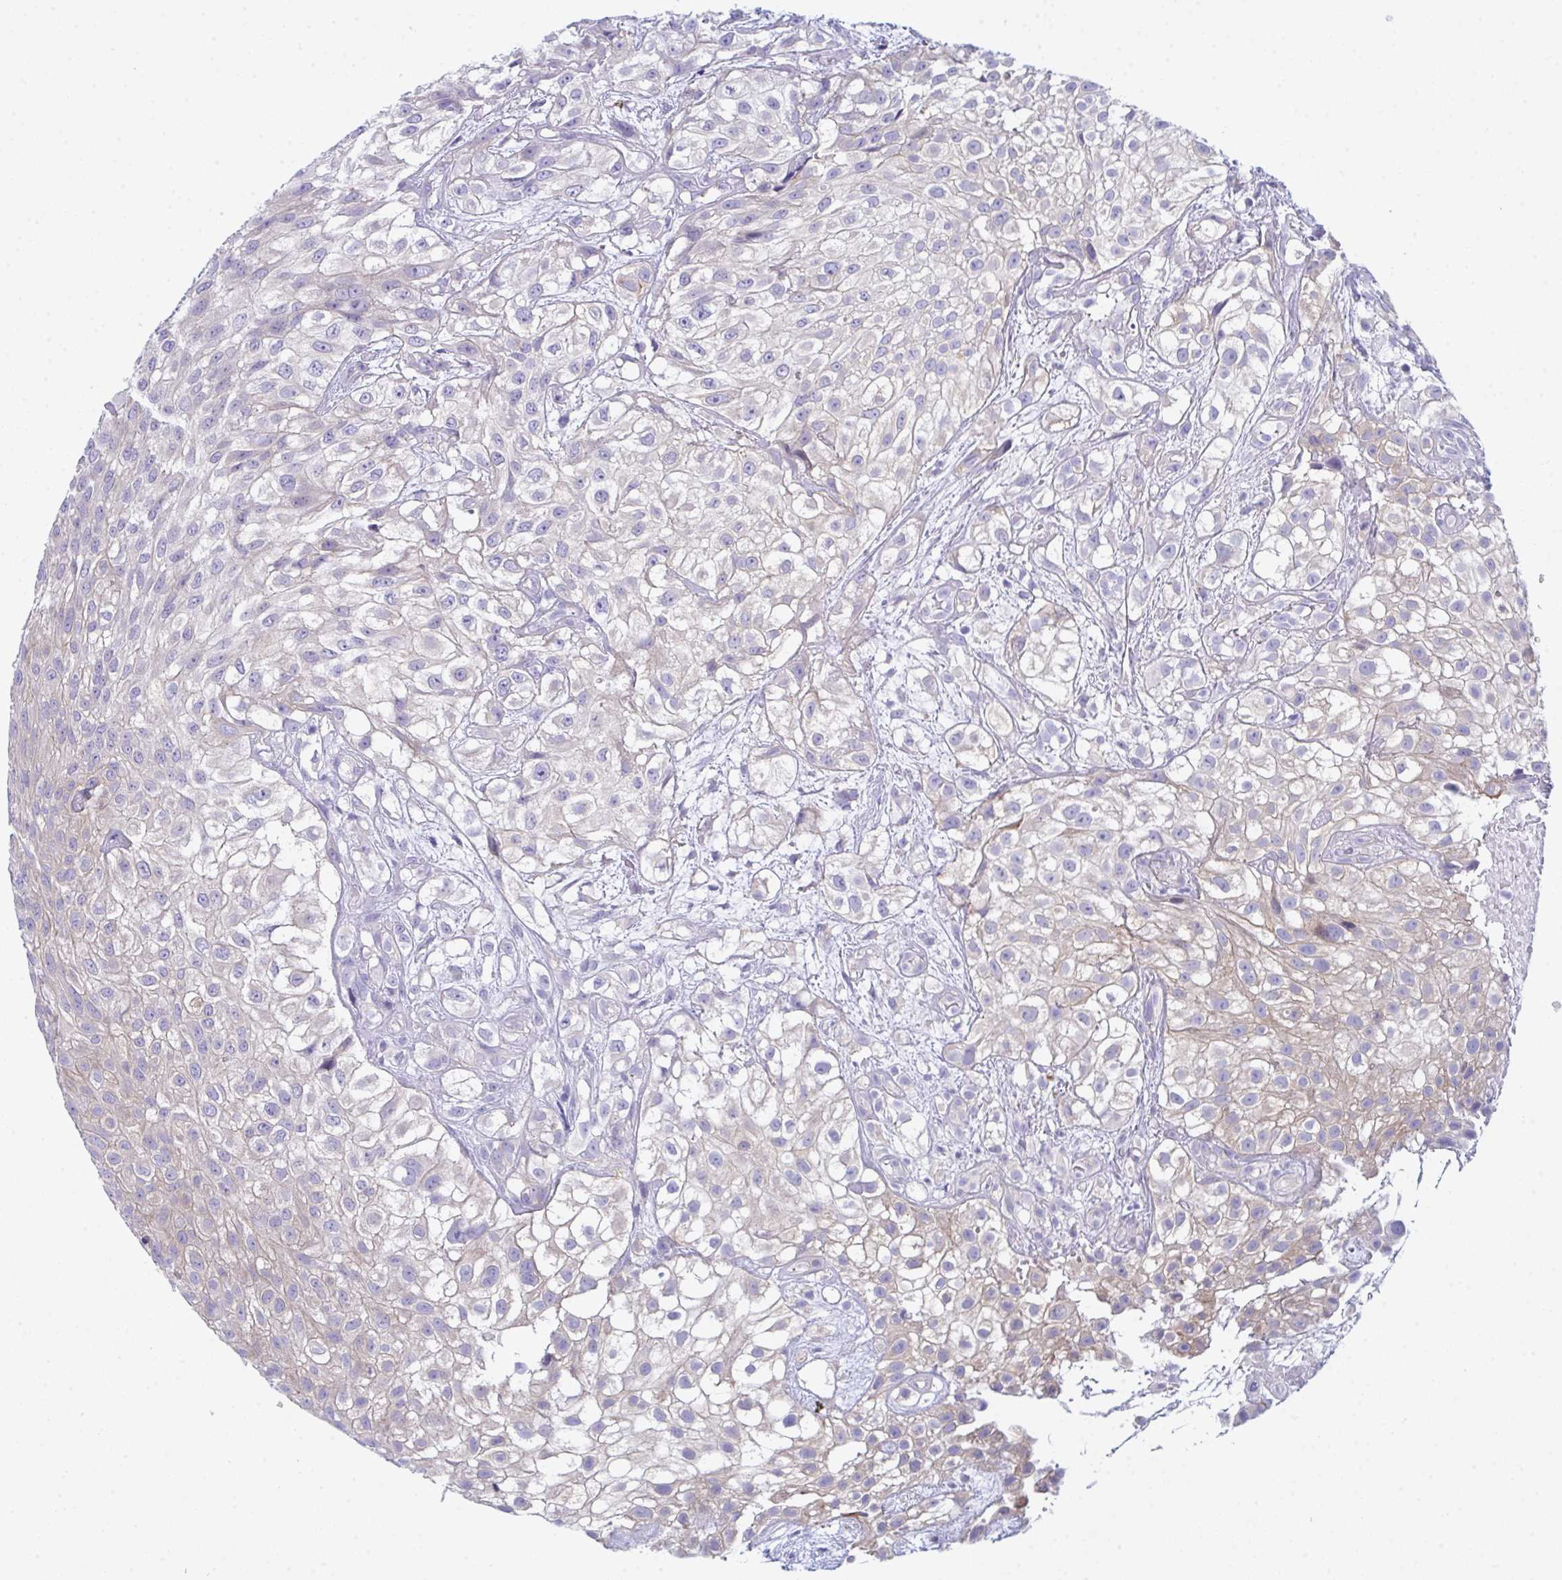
{"staining": {"intensity": "weak", "quantity": "25%-75%", "location": "cytoplasmic/membranous"}, "tissue": "urothelial cancer", "cell_type": "Tumor cells", "image_type": "cancer", "snomed": [{"axis": "morphology", "description": "Urothelial carcinoma, High grade"}, {"axis": "topography", "description": "Urinary bladder"}], "caption": "Immunohistochemical staining of high-grade urothelial carcinoma demonstrates low levels of weak cytoplasmic/membranous protein expression in approximately 25%-75% of tumor cells. Immunohistochemistry stains the protein in brown and the nuclei are stained blue.", "gene": "CEP170B", "patient": {"sex": "male", "age": 56}}